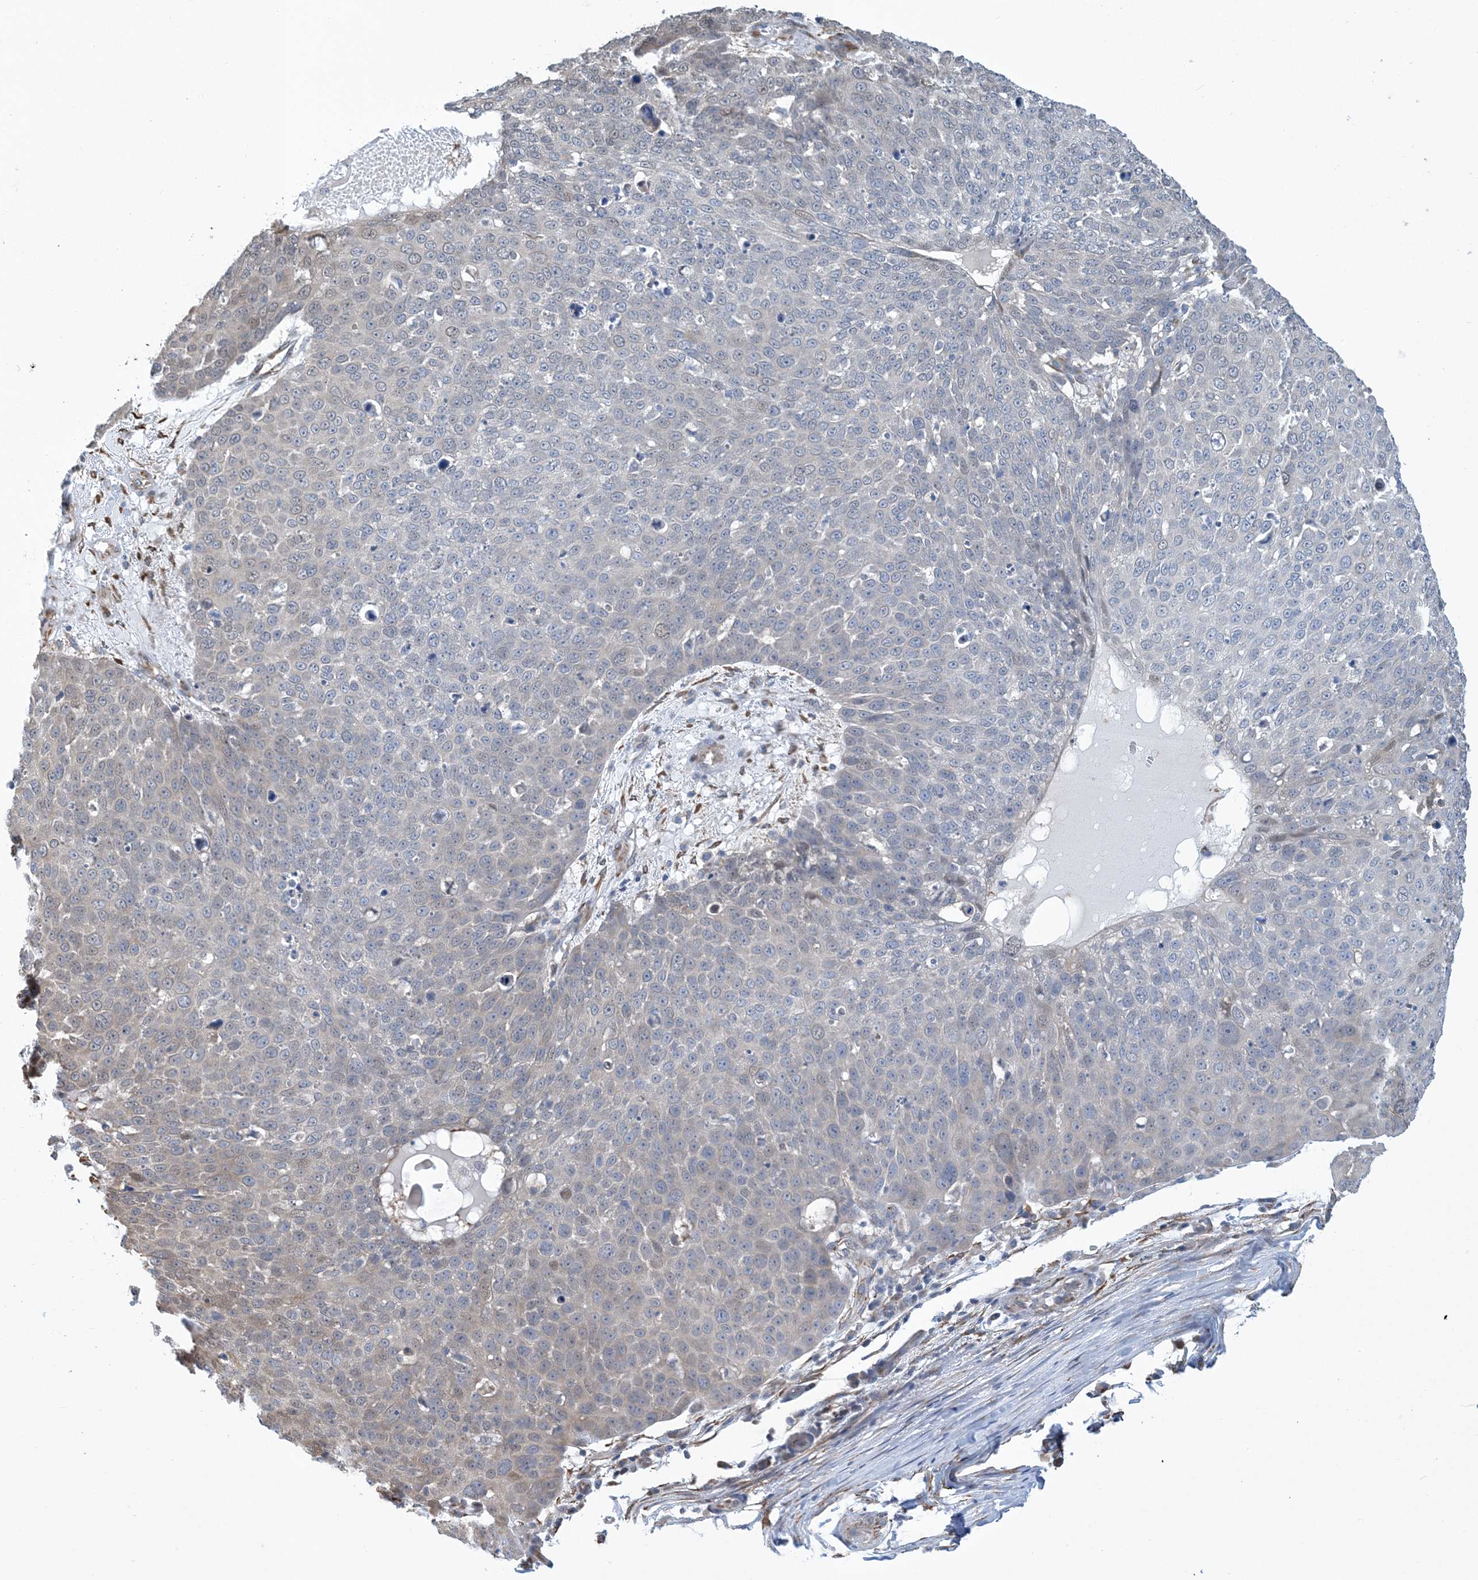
{"staining": {"intensity": "weak", "quantity": "<25%", "location": "cytoplasmic/membranous"}, "tissue": "skin cancer", "cell_type": "Tumor cells", "image_type": "cancer", "snomed": [{"axis": "morphology", "description": "Squamous cell carcinoma, NOS"}, {"axis": "topography", "description": "Skin"}], "caption": "A histopathology image of human skin cancer is negative for staining in tumor cells.", "gene": "CCDC14", "patient": {"sex": "male", "age": 71}}